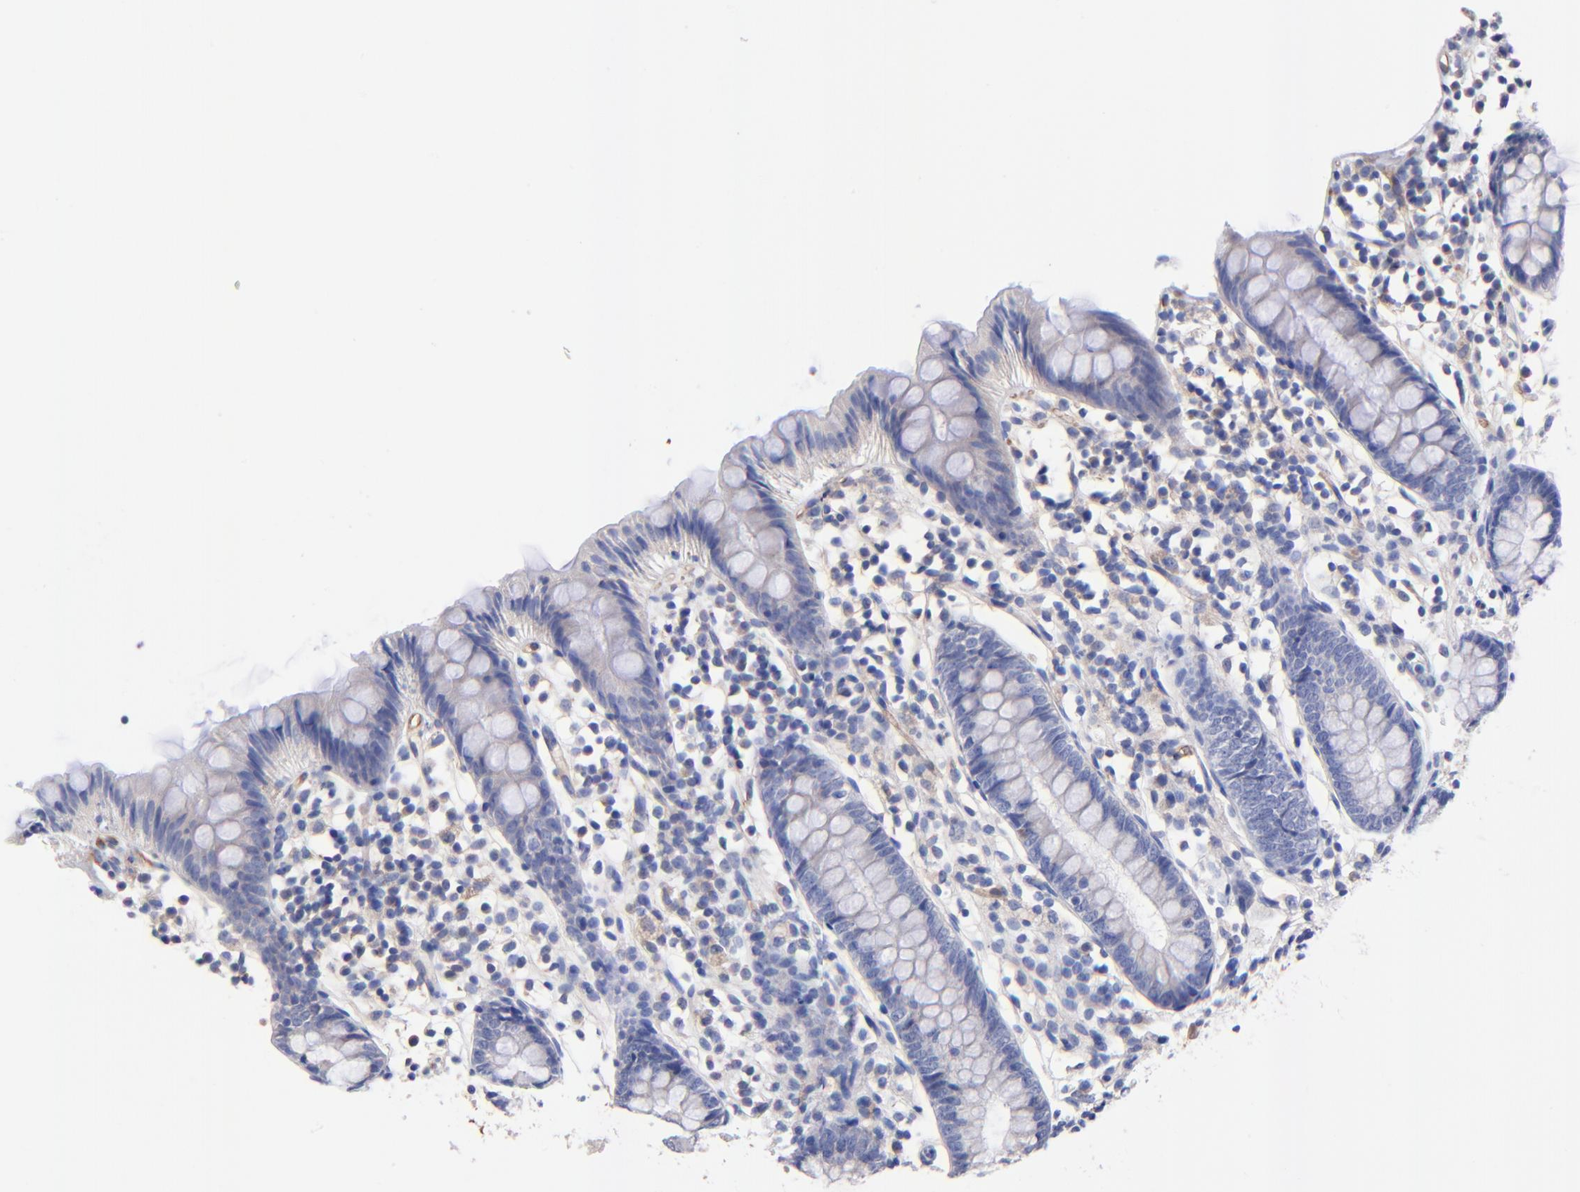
{"staining": {"intensity": "negative", "quantity": "none", "location": "none"}, "tissue": "appendix", "cell_type": "Glandular cells", "image_type": "normal", "snomed": [{"axis": "morphology", "description": "Normal tissue, NOS"}, {"axis": "topography", "description": "Appendix"}], "caption": "An IHC histopathology image of normal appendix is shown. There is no staining in glandular cells of appendix.", "gene": "SLC44A2", "patient": {"sex": "male", "age": 38}}